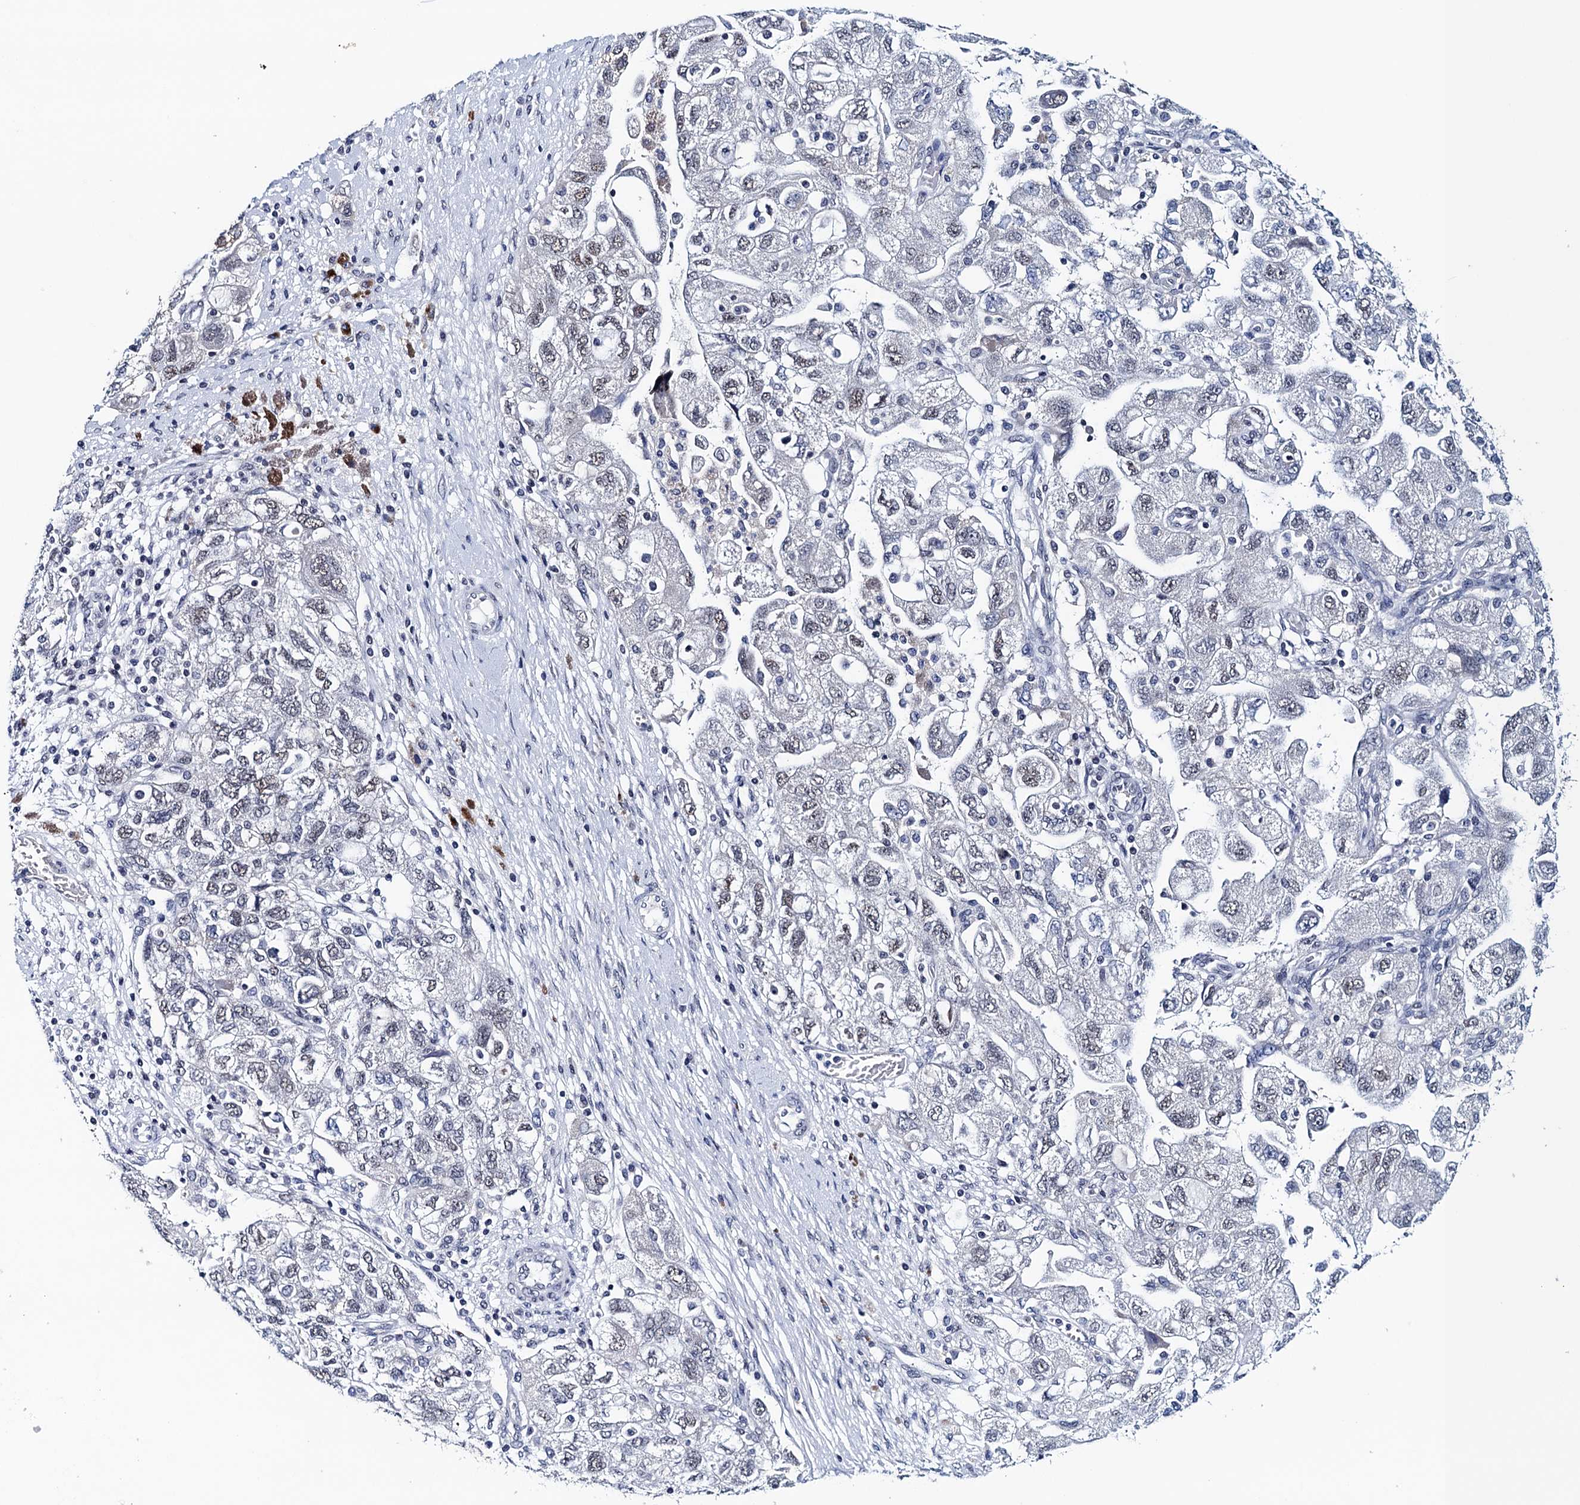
{"staining": {"intensity": "weak", "quantity": "25%-75%", "location": "nuclear"}, "tissue": "ovarian cancer", "cell_type": "Tumor cells", "image_type": "cancer", "snomed": [{"axis": "morphology", "description": "Carcinoma, NOS"}, {"axis": "morphology", "description": "Cystadenocarcinoma, serous, NOS"}, {"axis": "topography", "description": "Ovary"}], "caption": "Immunohistochemical staining of human carcinoma (ovarian) demonstrates weak nuclear protein positivity in approximately 25%-75% of tumor cells.", "gene": "FNBP4", "patient": {"sex": "female", "age": 69}}